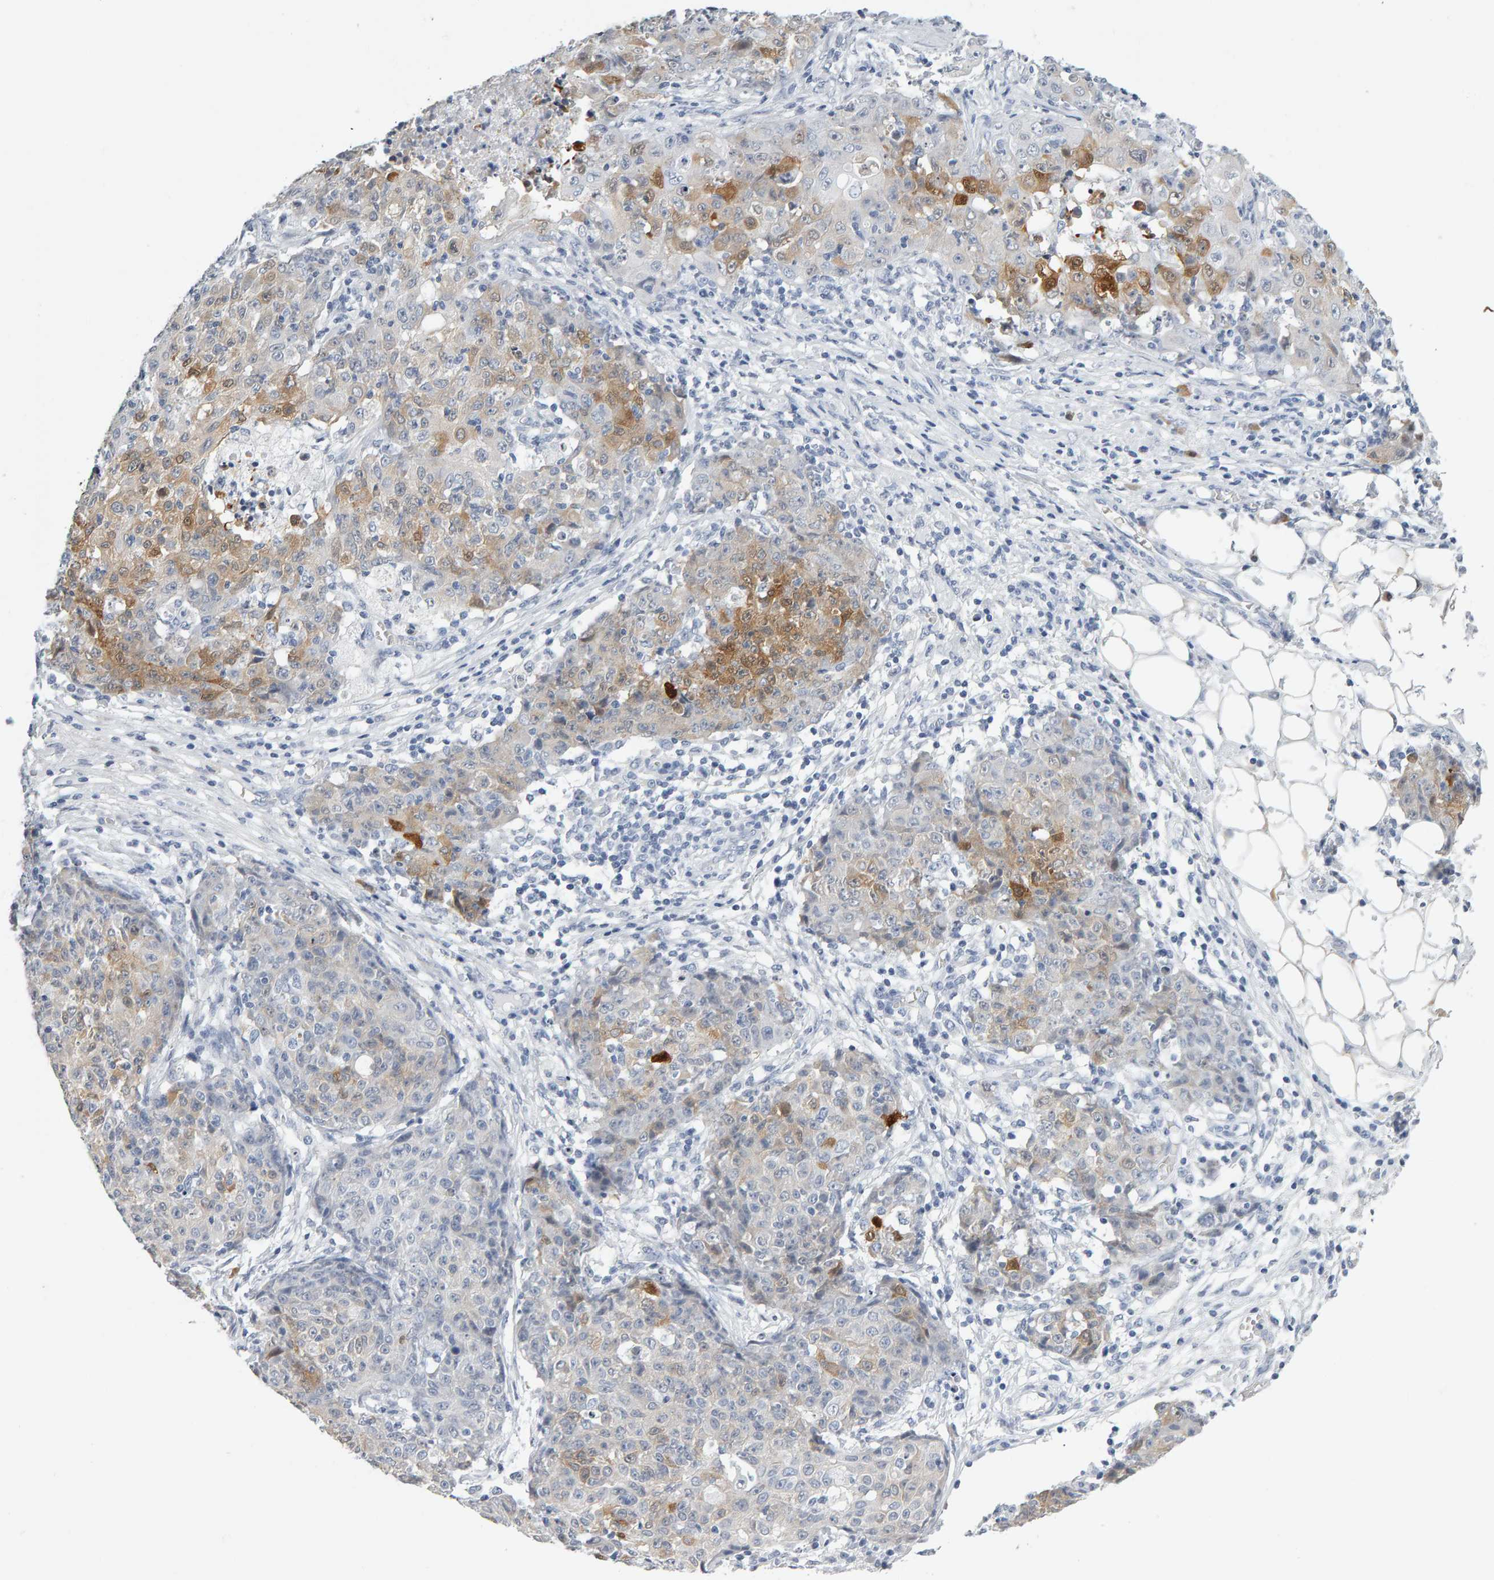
{"staining": {"intensity": "moderate", "quantity": "25%-75%", "location": "cytoplasmic/membranous"}, "tissue": "ovarian cancer", "cell_type": "Tumor cells", "image_type": "cancer", "snomed": [{"axis": "morphology", "description": "Carcinoma, endometroid"}, {"axis": "topography", "description": "Ovary"}], "caption": "Immunohistochemical staining of human endometroid carcinoma (ovarian) reveals medium levels of moderate cytoplasmic/membranous protein expression in approximately 25%-75% of tumor cells.", "gene": "CTH", "patient": {"sex": "female", "age": 42}}